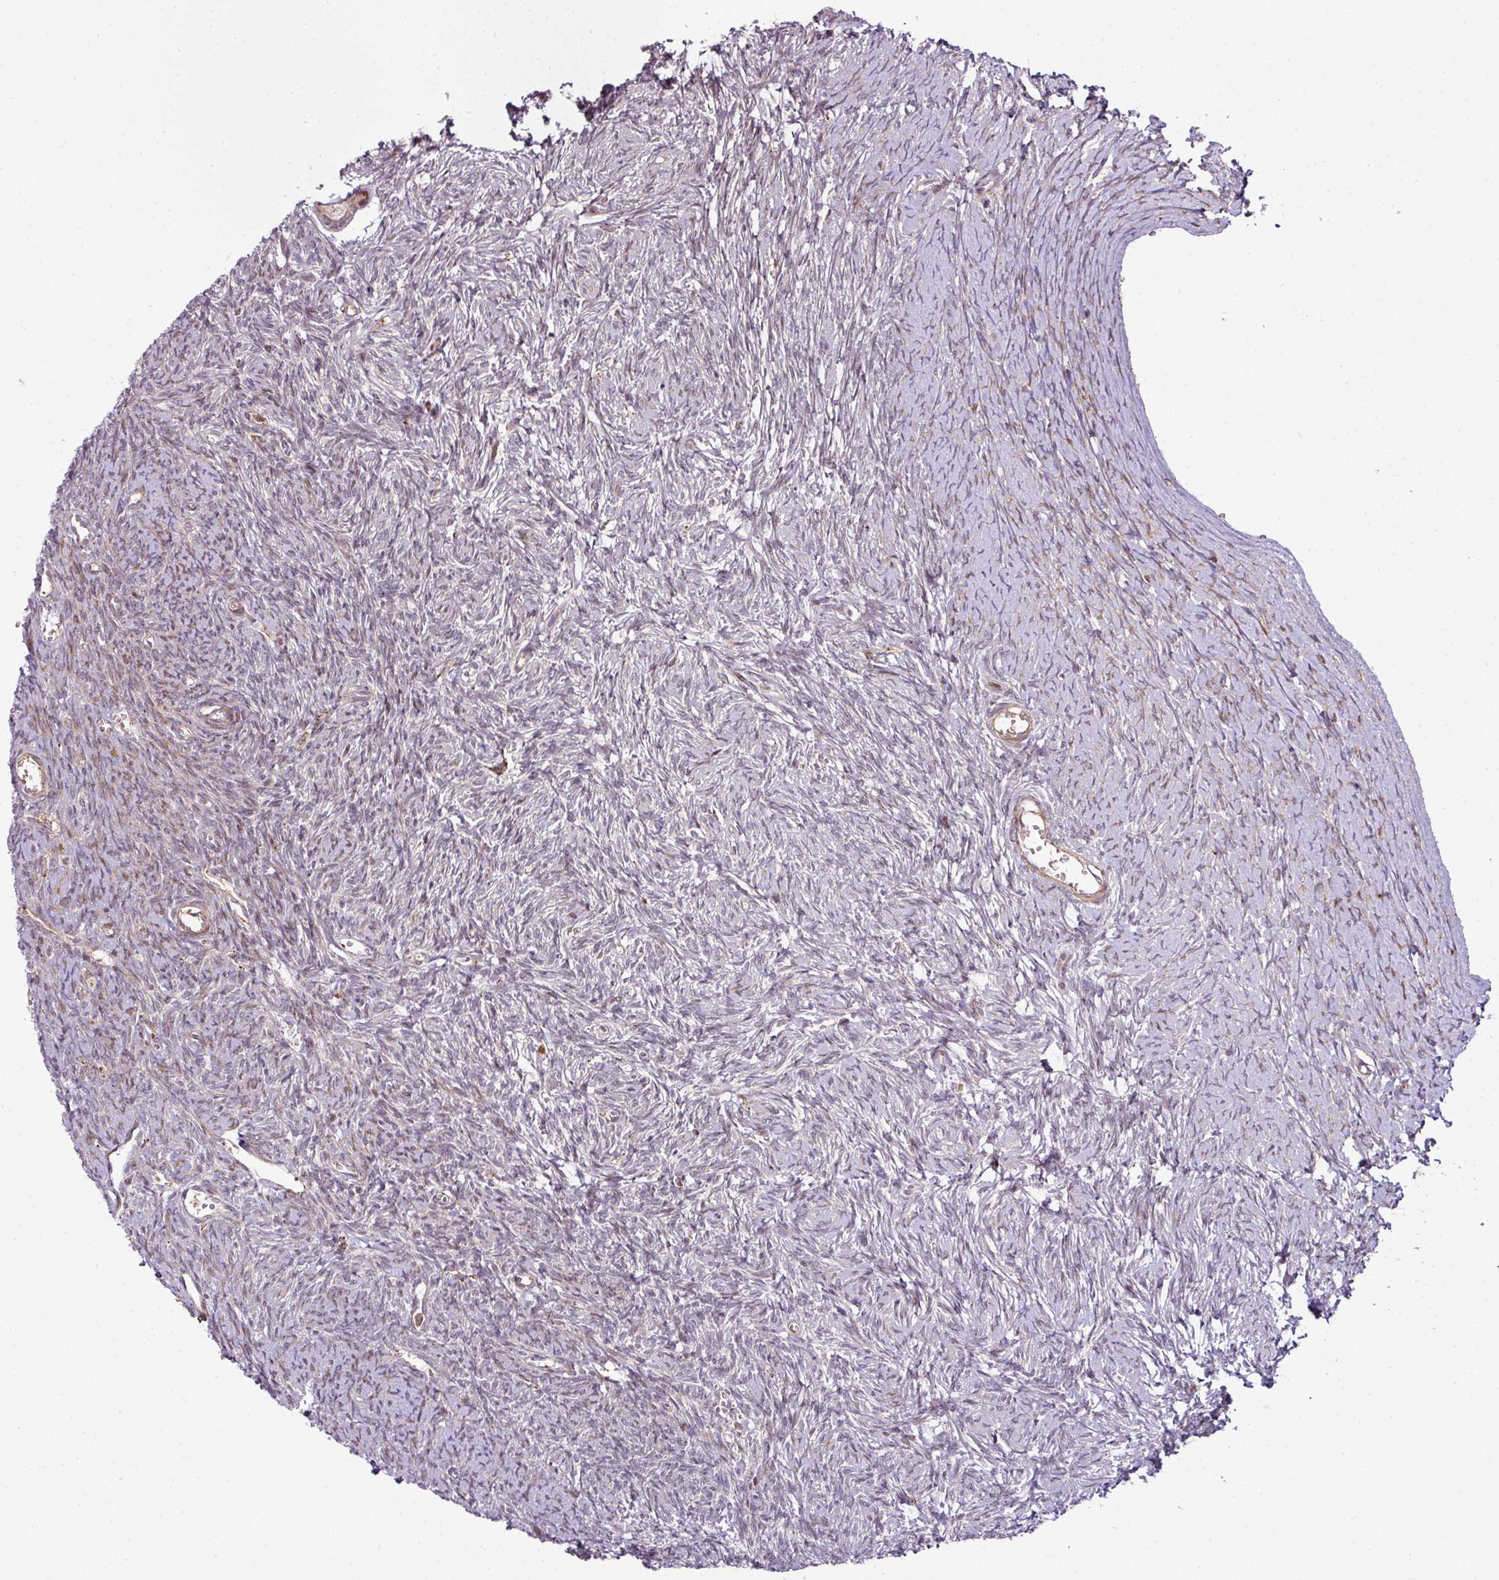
{"staining": {"intensity": "weak", "quantity": ">75%", "location": "cytoplasmic/membranous"}, "tissue": "ovary", "cell_type": "Follicle cells", "image_type": "normal", "snomed": [{"axis": "morphology", "description": "Normal tissue, NOS"}, {"axis": "topography", "description": "Ovary"}], "caption": "IHC histopathology image of normal ovary stained for a protein (brown), which exhibits low levels of weak cytoplasmic/membranous expression in approximately >75% of follicle cells.", "gene": "ATAT1", "patient": {"sex": "female", "age": 39}}